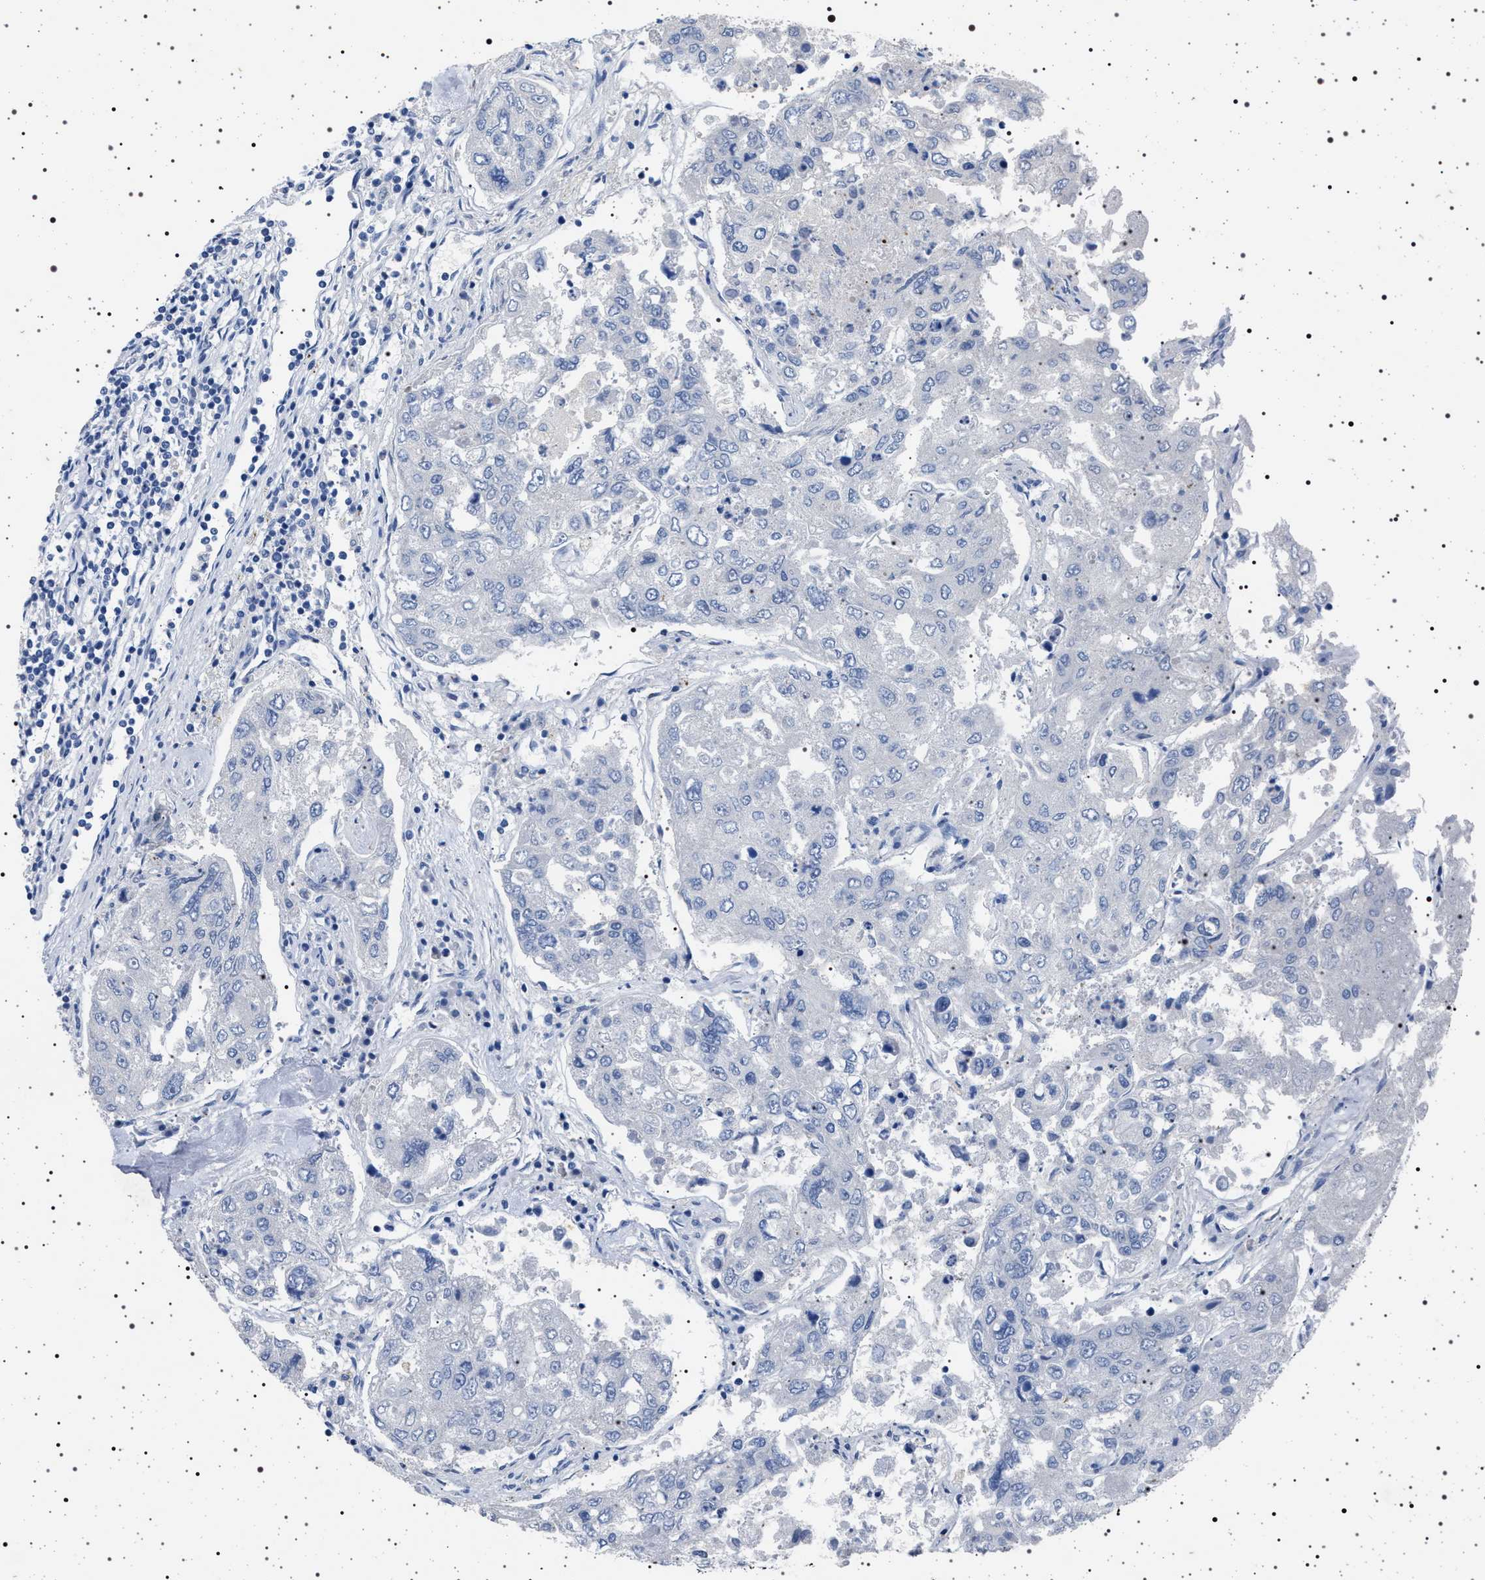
{"staining": {"intensity": "negative", "quantity": "none", "location": "none"}, "tissue": "urothelial cancer", "cell_type": "Tumor cells", "image_type": "cancer", "snomed": [{"axis": "morphology", "description": "Urothelial carcinoma, High grade"}, {"axis": "topography", "description": "Lymph node"}, {"axis": "topography", "description": "Urinary bladder"}], "caption": "High-grade urothelial carcinoma was stained to show a protein in brown. There is no significant positivity in tumor cells.", "gene": "NAT9", "patient": {"sex": "male", "age": 51}}